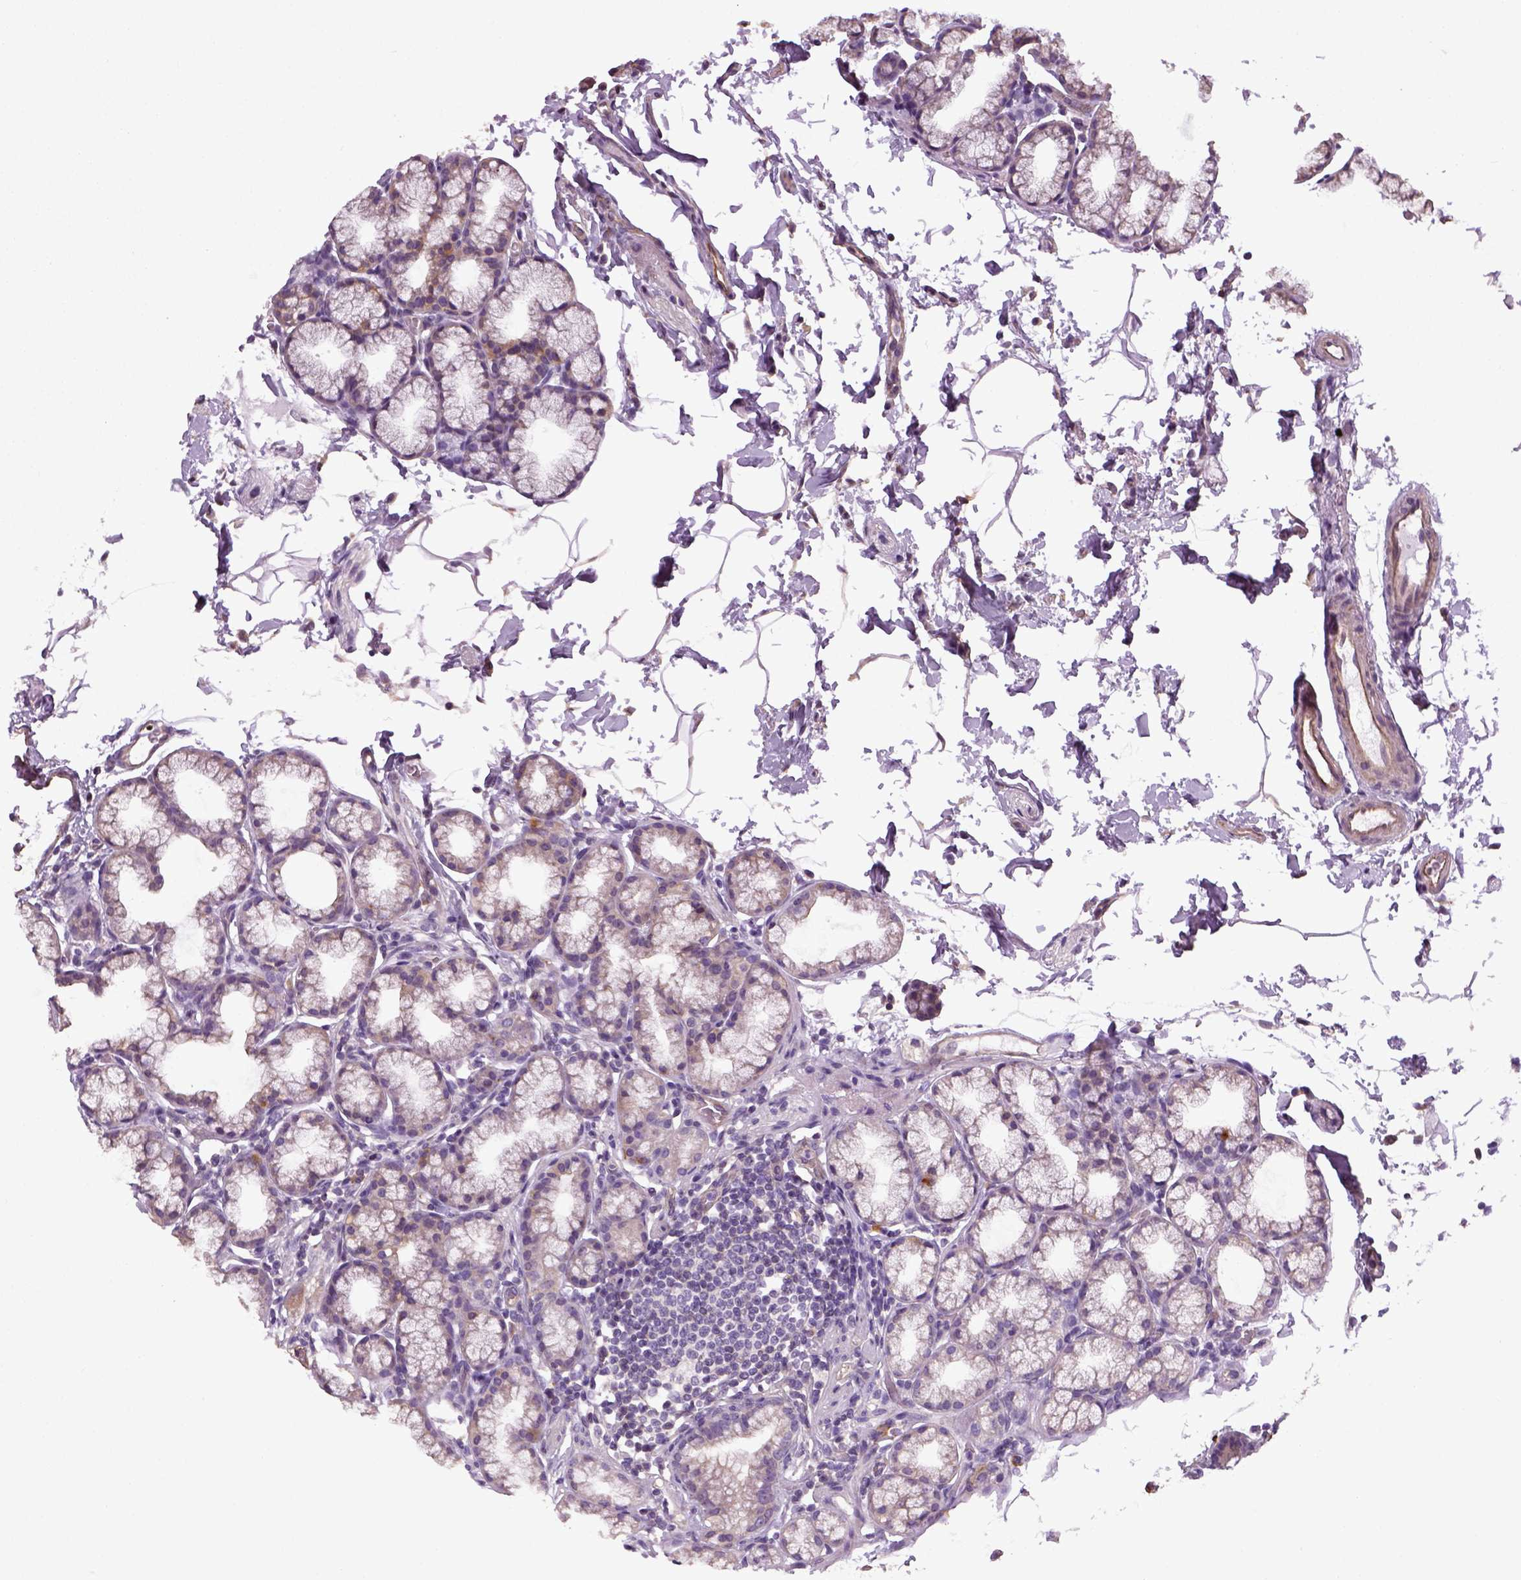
{"staining": {"intensity": "negative", "quantity": "none", "location": "none"}, "tissue": "duodenum", "cell_type": "Glandular cells", "image_type": "normal", "snomed": [{"axis": "morphology", "description": "Normal tissue, NOS"}, {"axis": "topography", "description": "Pancreas"}, {"axis": "topography", "description": "Duodenum"}], "caption": "A photomicrograph of duodenum stained for a protein exhibits no brown staining in glandular cells.", "gene": "TPRG1", "patient": {"sex": "male", "age": 59}}